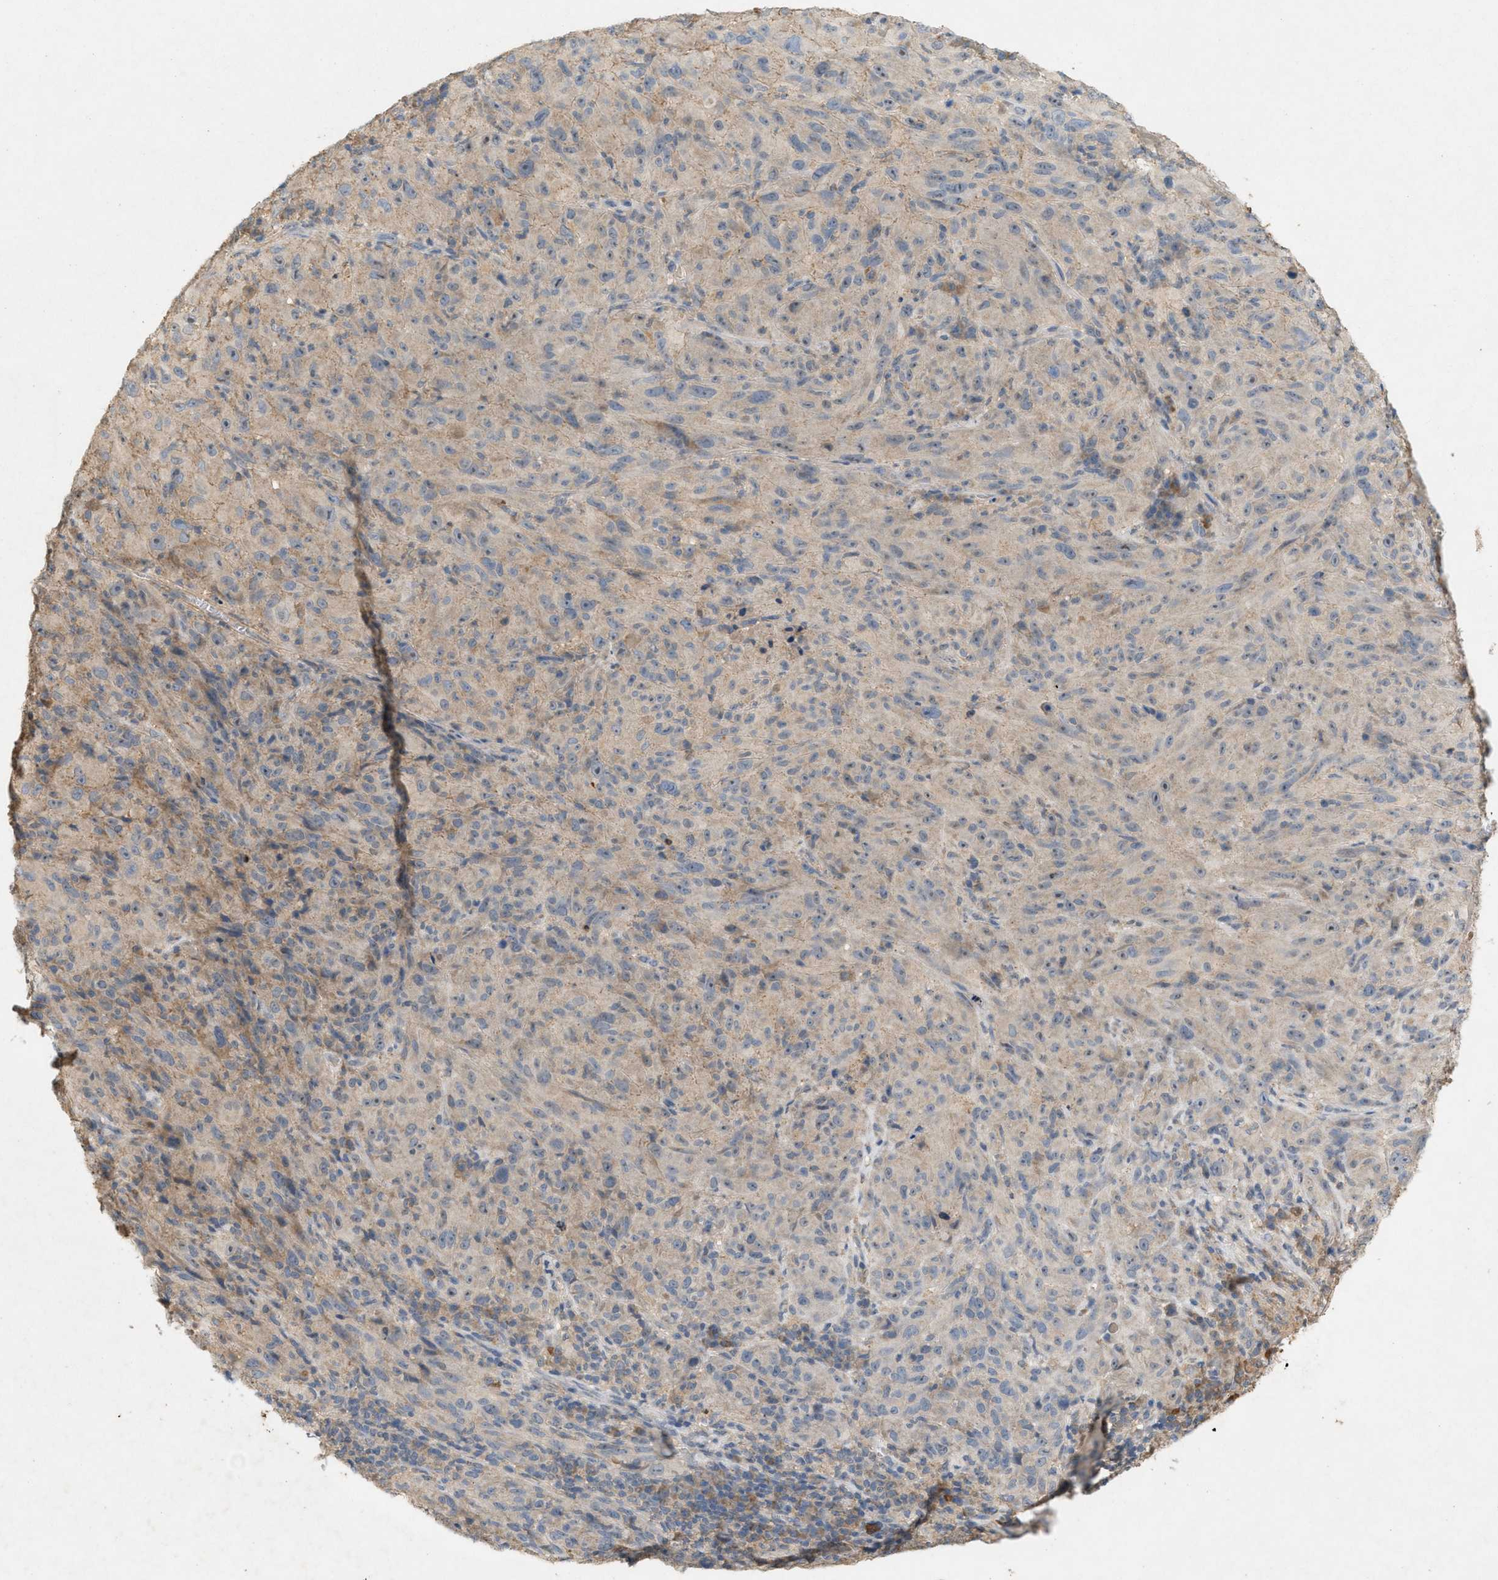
{"staining": {"intensity": "weak", "quantity": "<25%", "location": "cytoplasmic/membranous"}, "tissue": "melanoma", "cell_type": "Tumor cells", "image_type": "cancer", "snomed": [{"axis": "morphology", "description": "Malignant melanoma, NOS"}, {"axis": "topography", "description": "Skin of head"}], "caption": "Immunohistochemical staining of melanoma reveals no significant staining in tumor cells.", "gene": "DCAF7", "patient": {"sex": "male", "age": 96}}